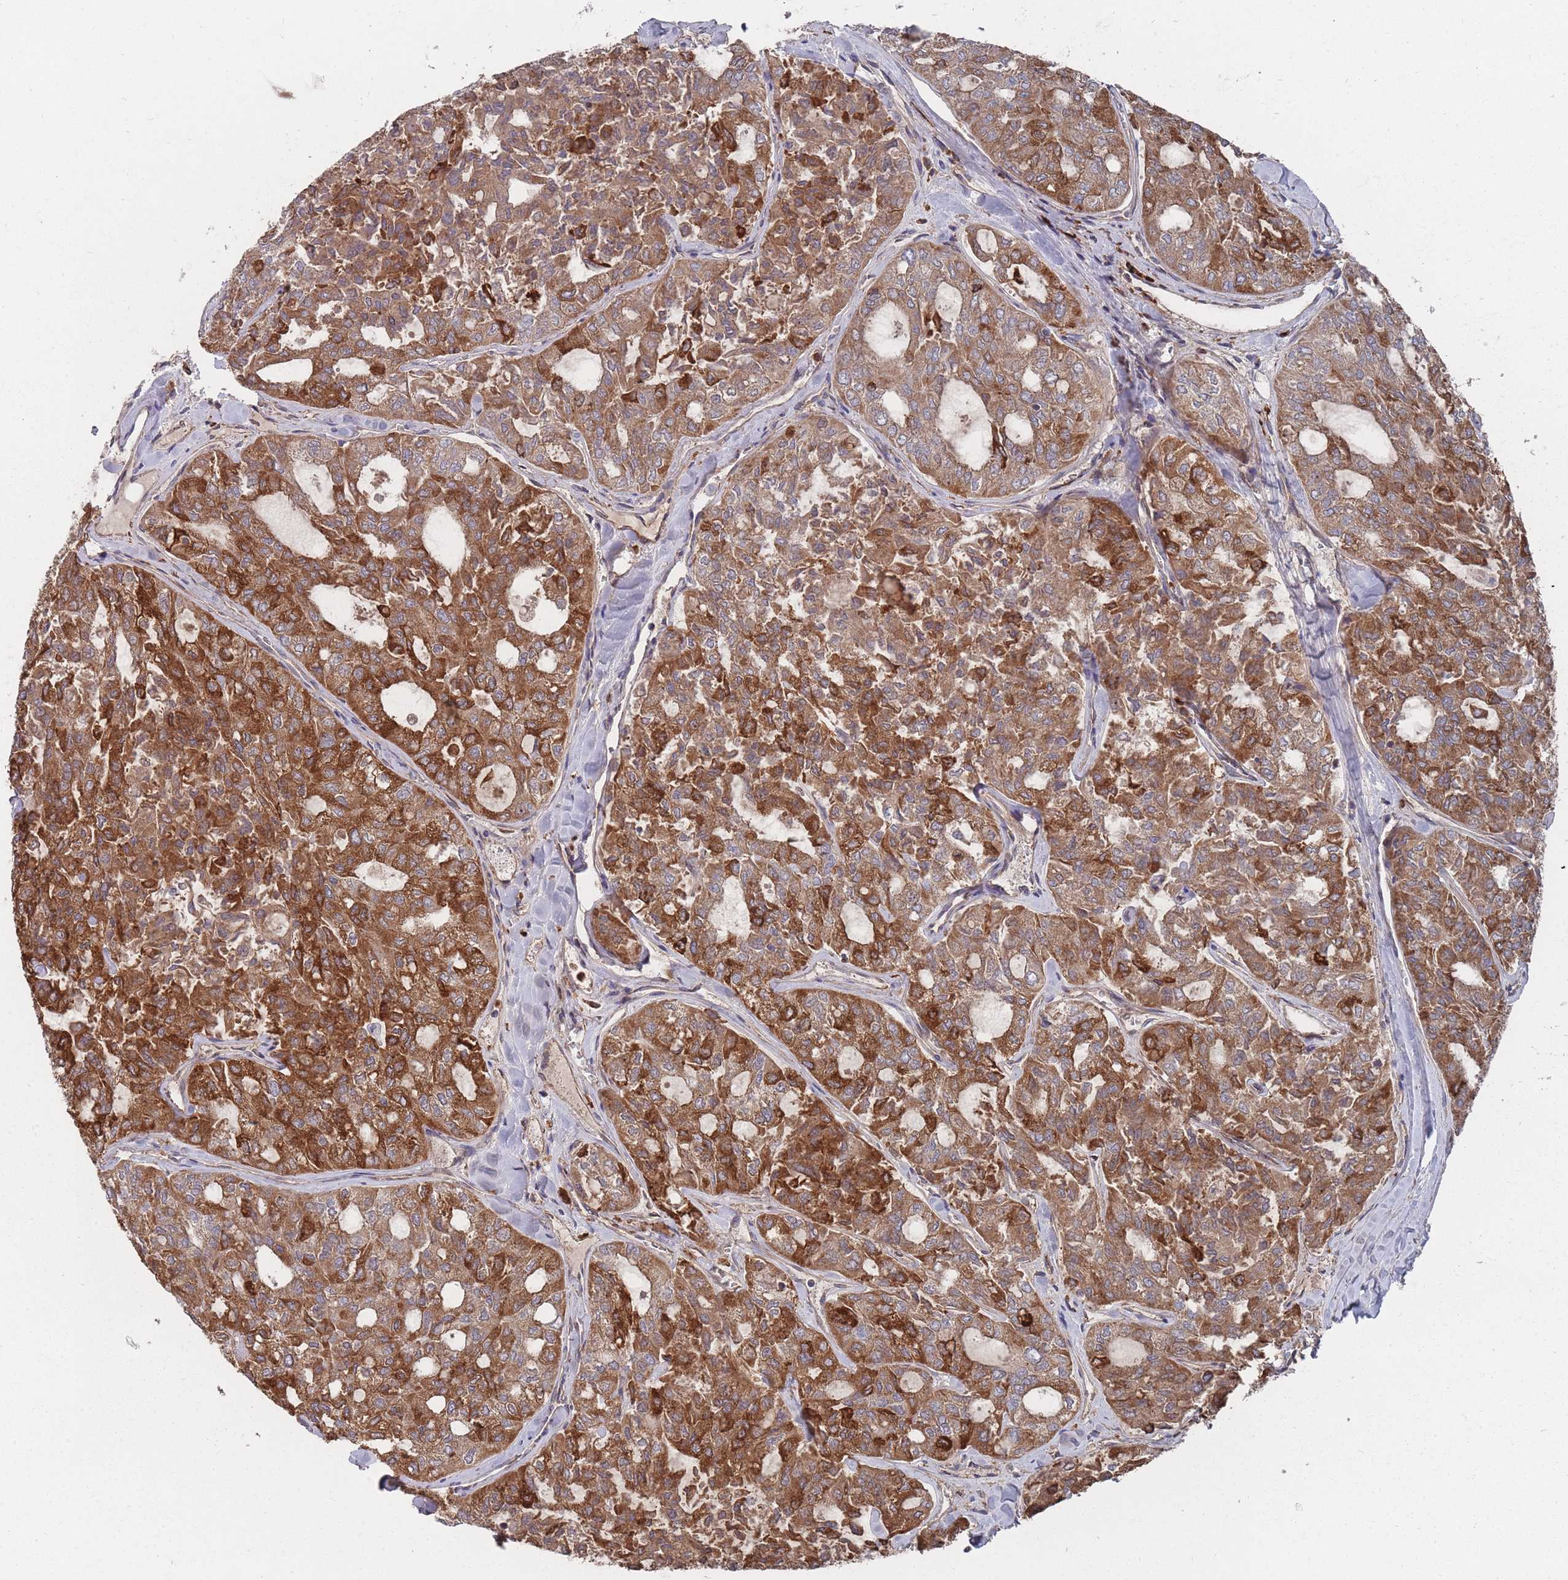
{"staining": {"intensity": "moderate", "quantity": ">75%", "location": "cytoplasmic/membranous"}, "tissue": "thyroid cancer", "cell_type": "Tumor cells", "image_type": "cancer", "snomed": [{"axis": "morphology", "description": "Follicular adenoma carcinoma, NOS"}, {"axis": "topography", "description": "Thyroid gland"}], "caption": "Thyroid cancer (follicular adenoma carcinoma) was stained to show a protein in brown. There is medium levels of moderate cytoplasmic/membranous expression in about >75% of tumor cells.", "gene": "THSD7B", "patient": {"sex": "male", "age": 75}}